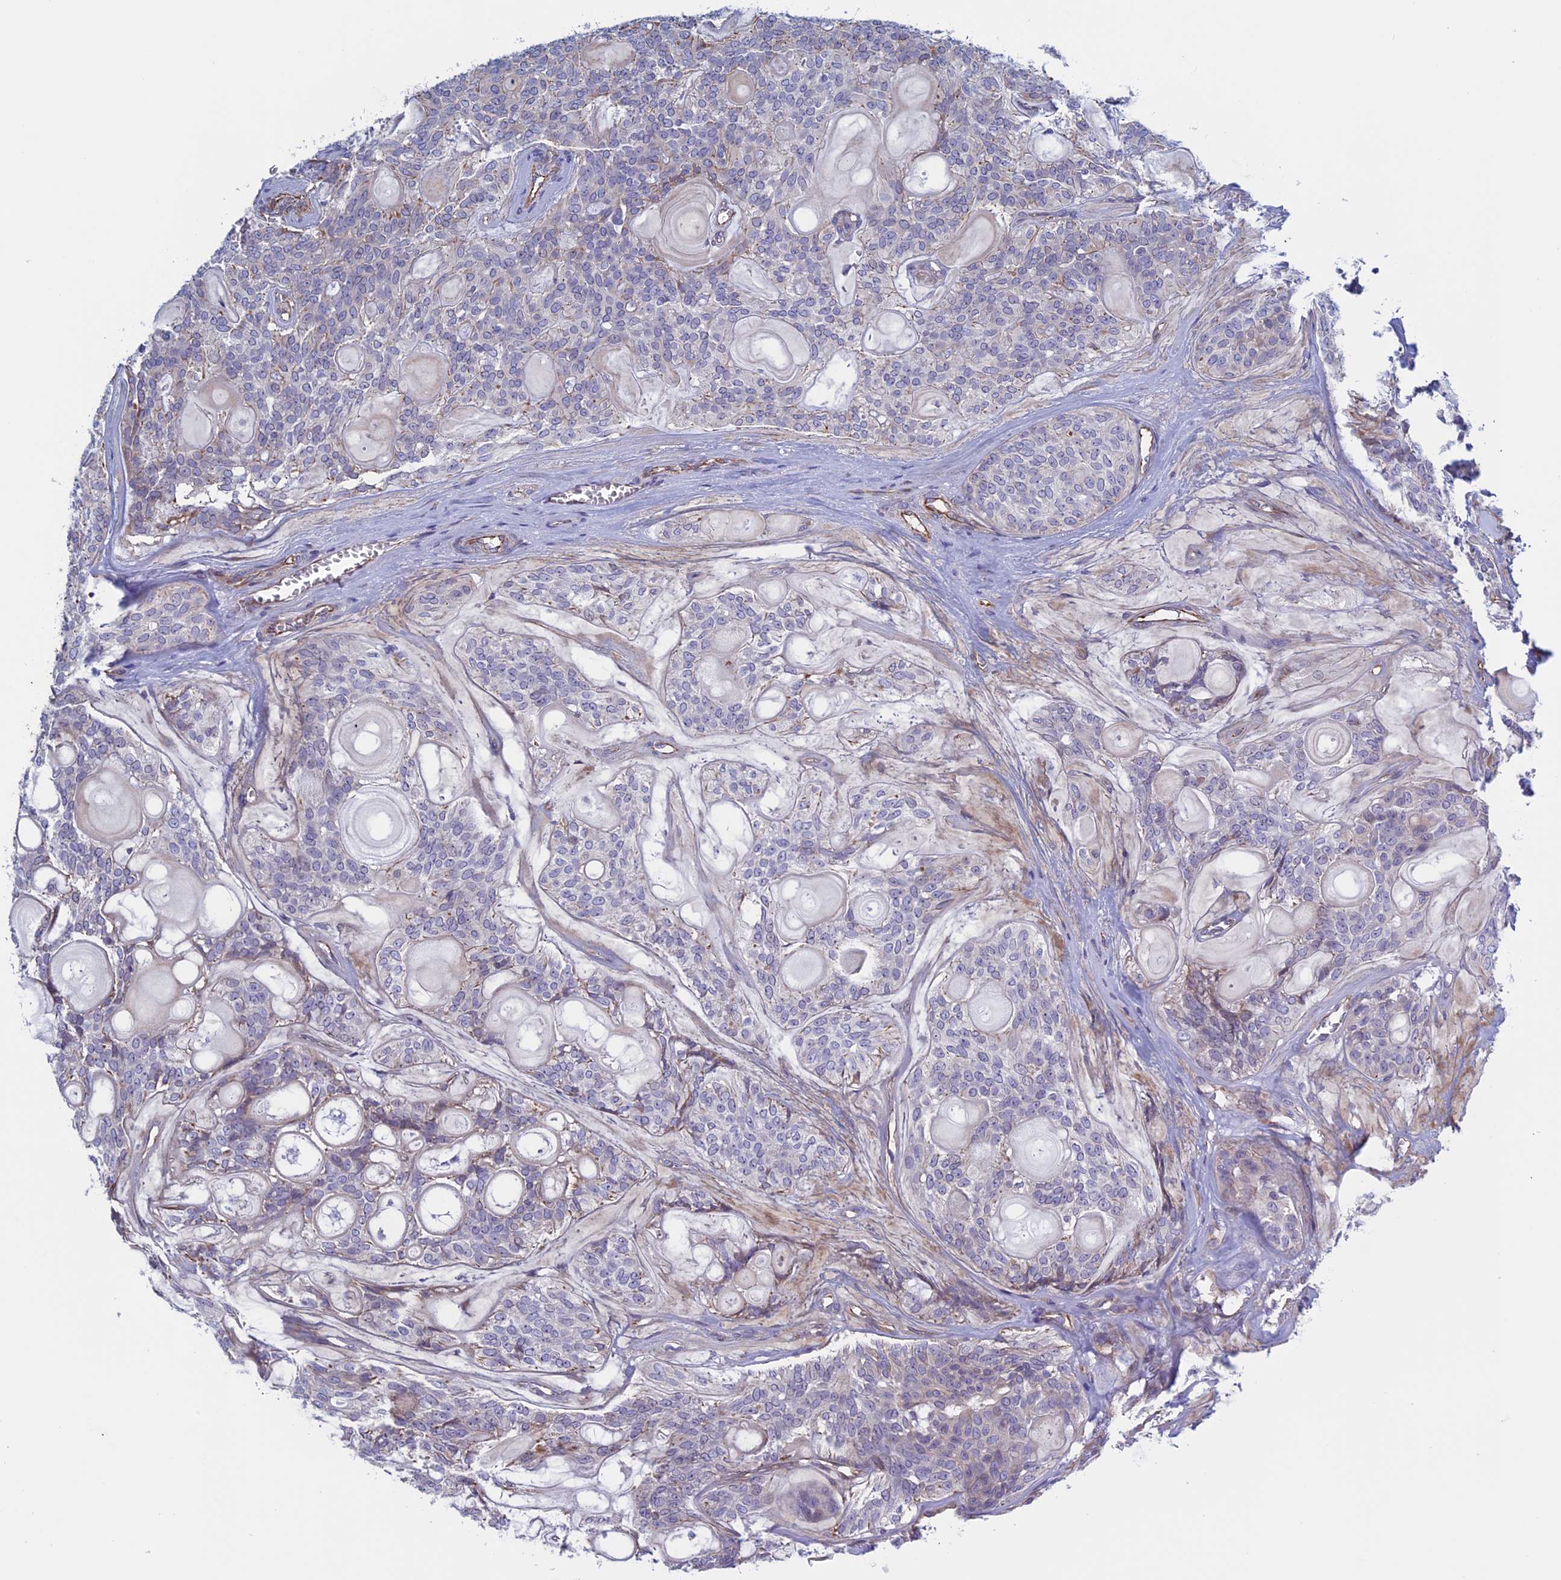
{"staining": {"intensity": "negative", "quantity": "none", "location": "none"}, "tissue": "head and neck cancer", "cell_type": "Tumor cells", "image_type": "cancer", "snomed": [{"axis": "morphology", "description": "Adenocarcinoma, NOS"}, {"axis": "topography", "description": "Head-Neck"}], "caption": "IHC of head and neck cancer exhibits no staining in tumor cells.", "gene": "BCL2L10", "patient": {"sex": "male", "age": 66}}